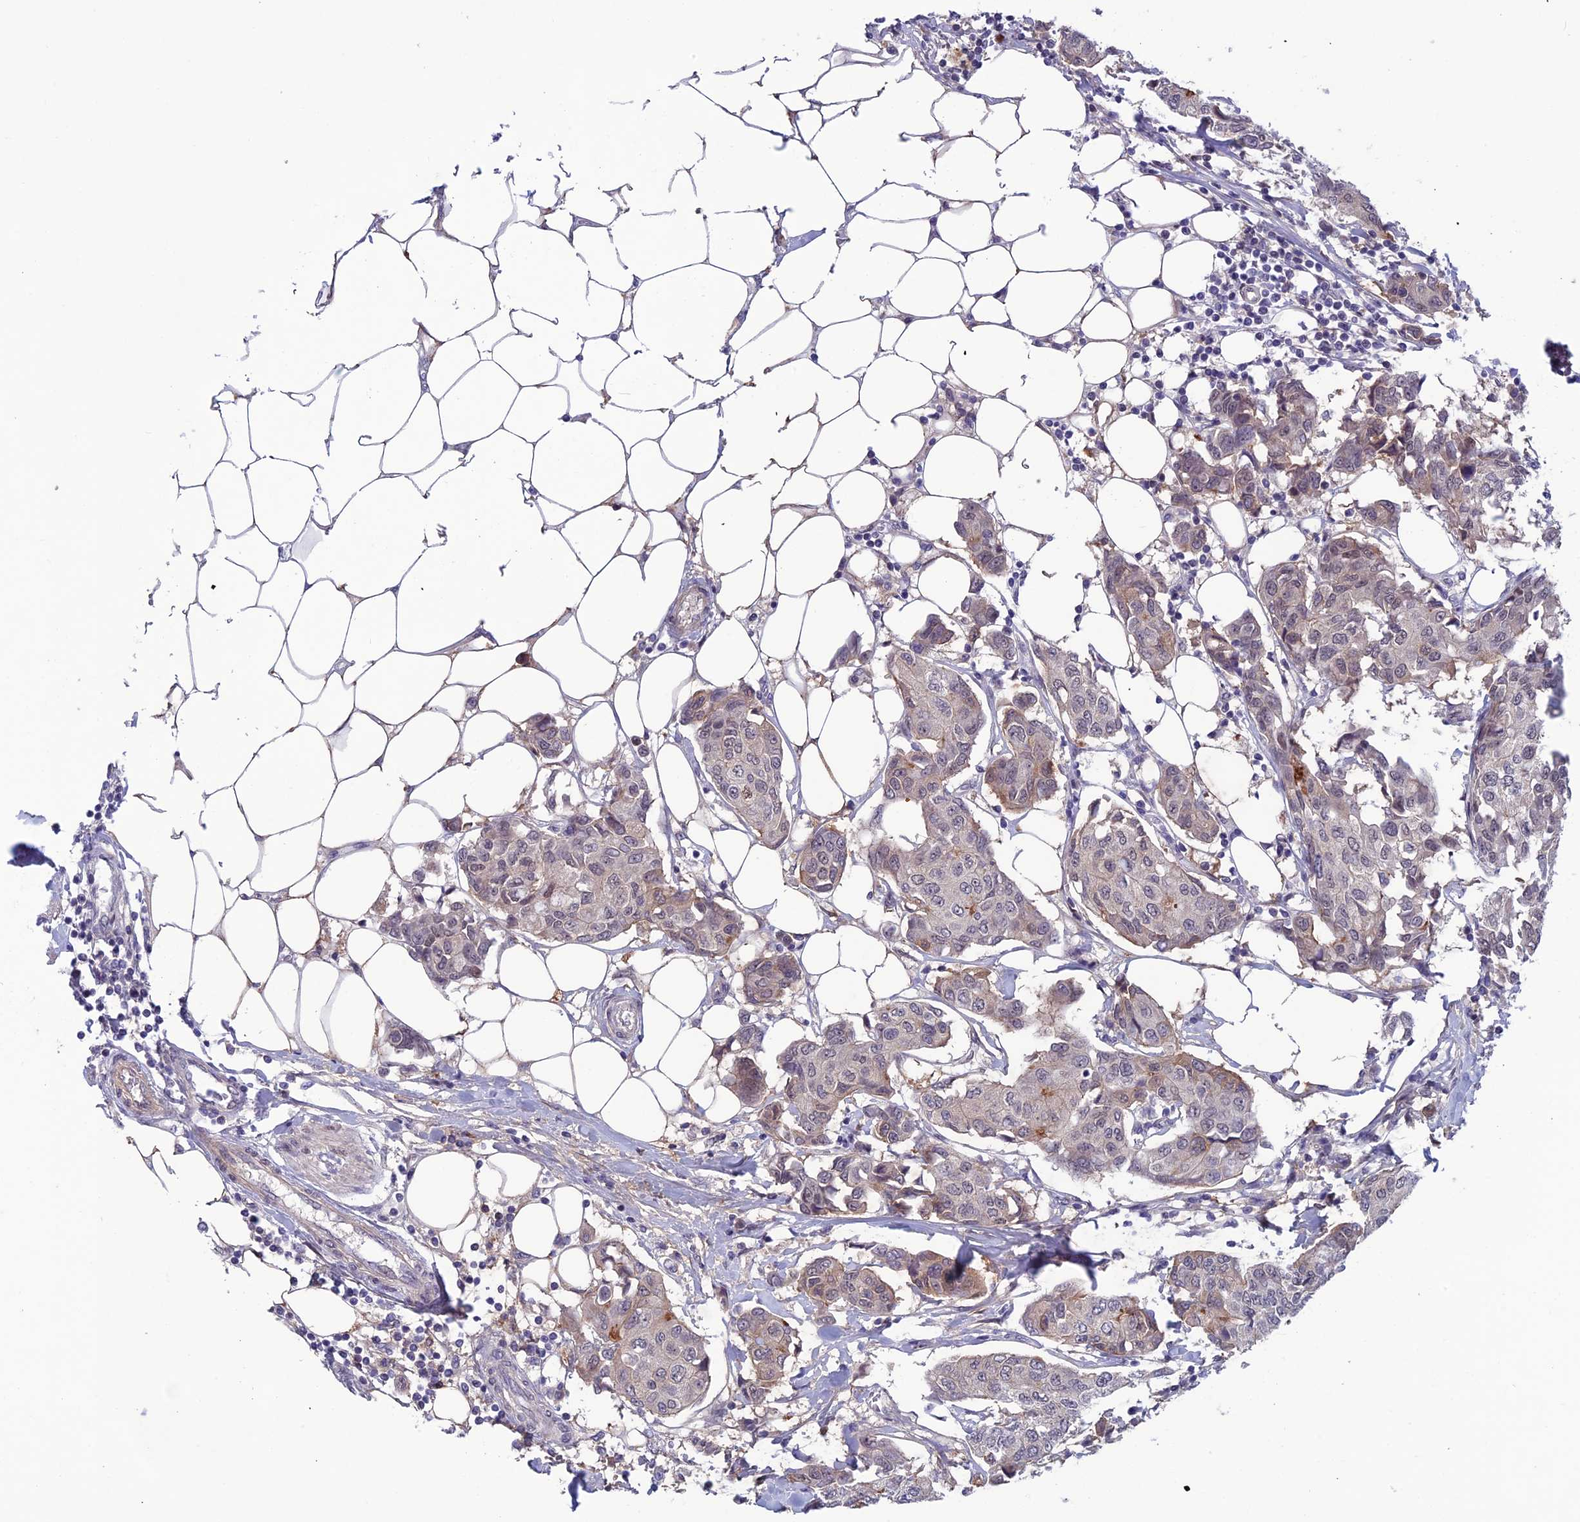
{"staining": {"intensity": "moderate", "quantity": "<25%", "location": "cytoplasmic/membranous"}, "tissue": "breast cancer", "cell_type": "Tumor cells", "image_type": "cancer", "snomed": [{"axis": "morphology", "description": "Duct carcinoma"}, {"axis": "topography", "description": "Breast"}], "caption": "Immunohistochemical staining of invasive ductal carcinoma (breast) reveals low levels of moderate cytoplasmic/membranous expression in approximately <25% of tumor cells.", "gene": "FKBPL", "patient": {"sex": "female", "age": 80}}